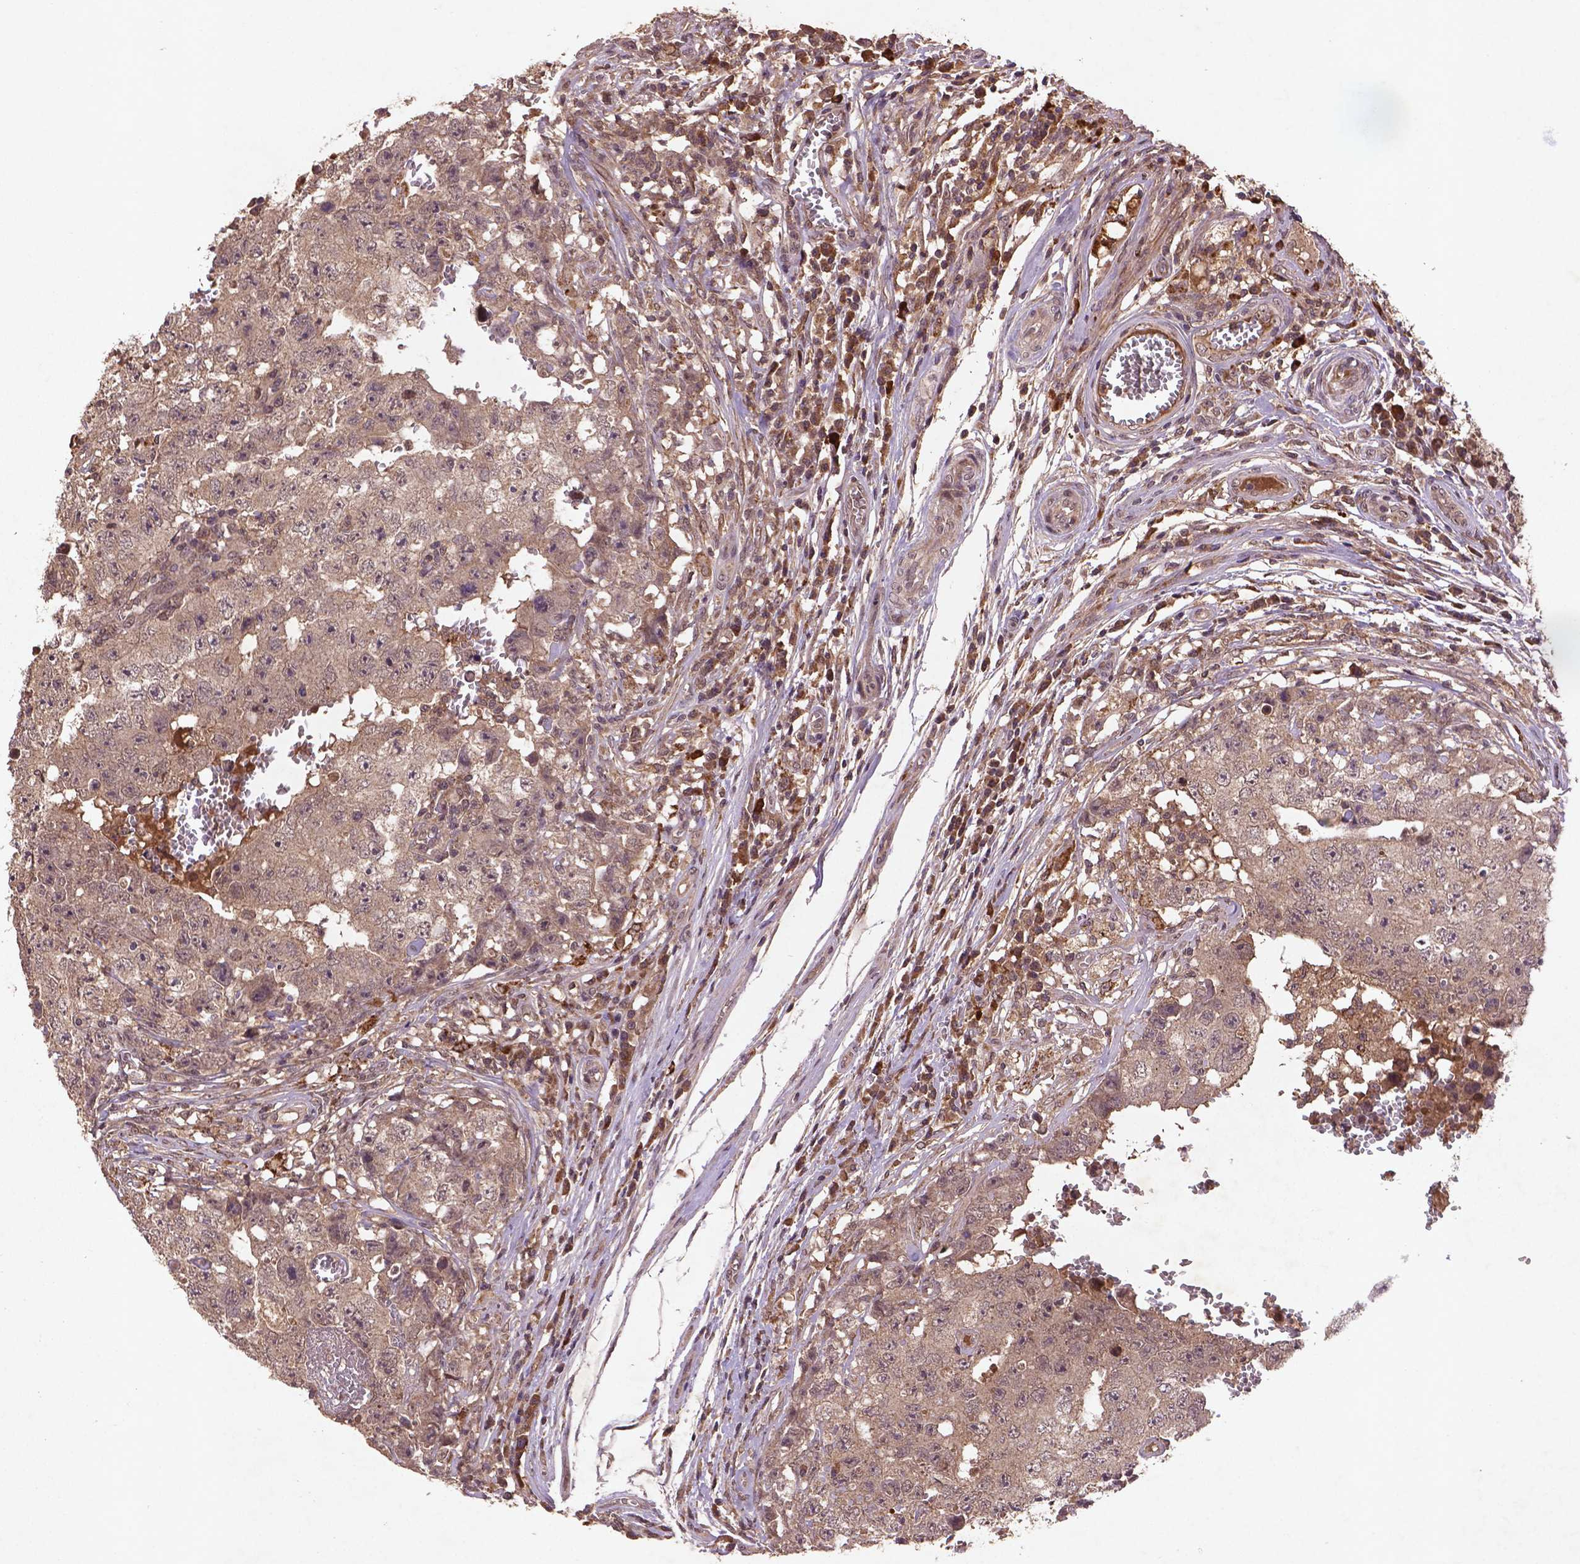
{"staining": {"intensity": "weak", "quantity": ">75%", "location": "cytoplasmic/membranous"}, "tissue": "testis cancer", "cell_type": "Tumor cells", "image_type": "cancer", "snomed": [{"axis": "morphology", "description": "Carcinoma, Embryonal, NOS"}, {"axis": "topography", "description": "Testis"}], "caption": "Protein analysis of testis cancer tissue demonstrates weak cytoplasmic/membranous expression in about >75% of tumor cells.", "gene": "NIPAL2", "patient": {"sex": "male", "age": 36}}